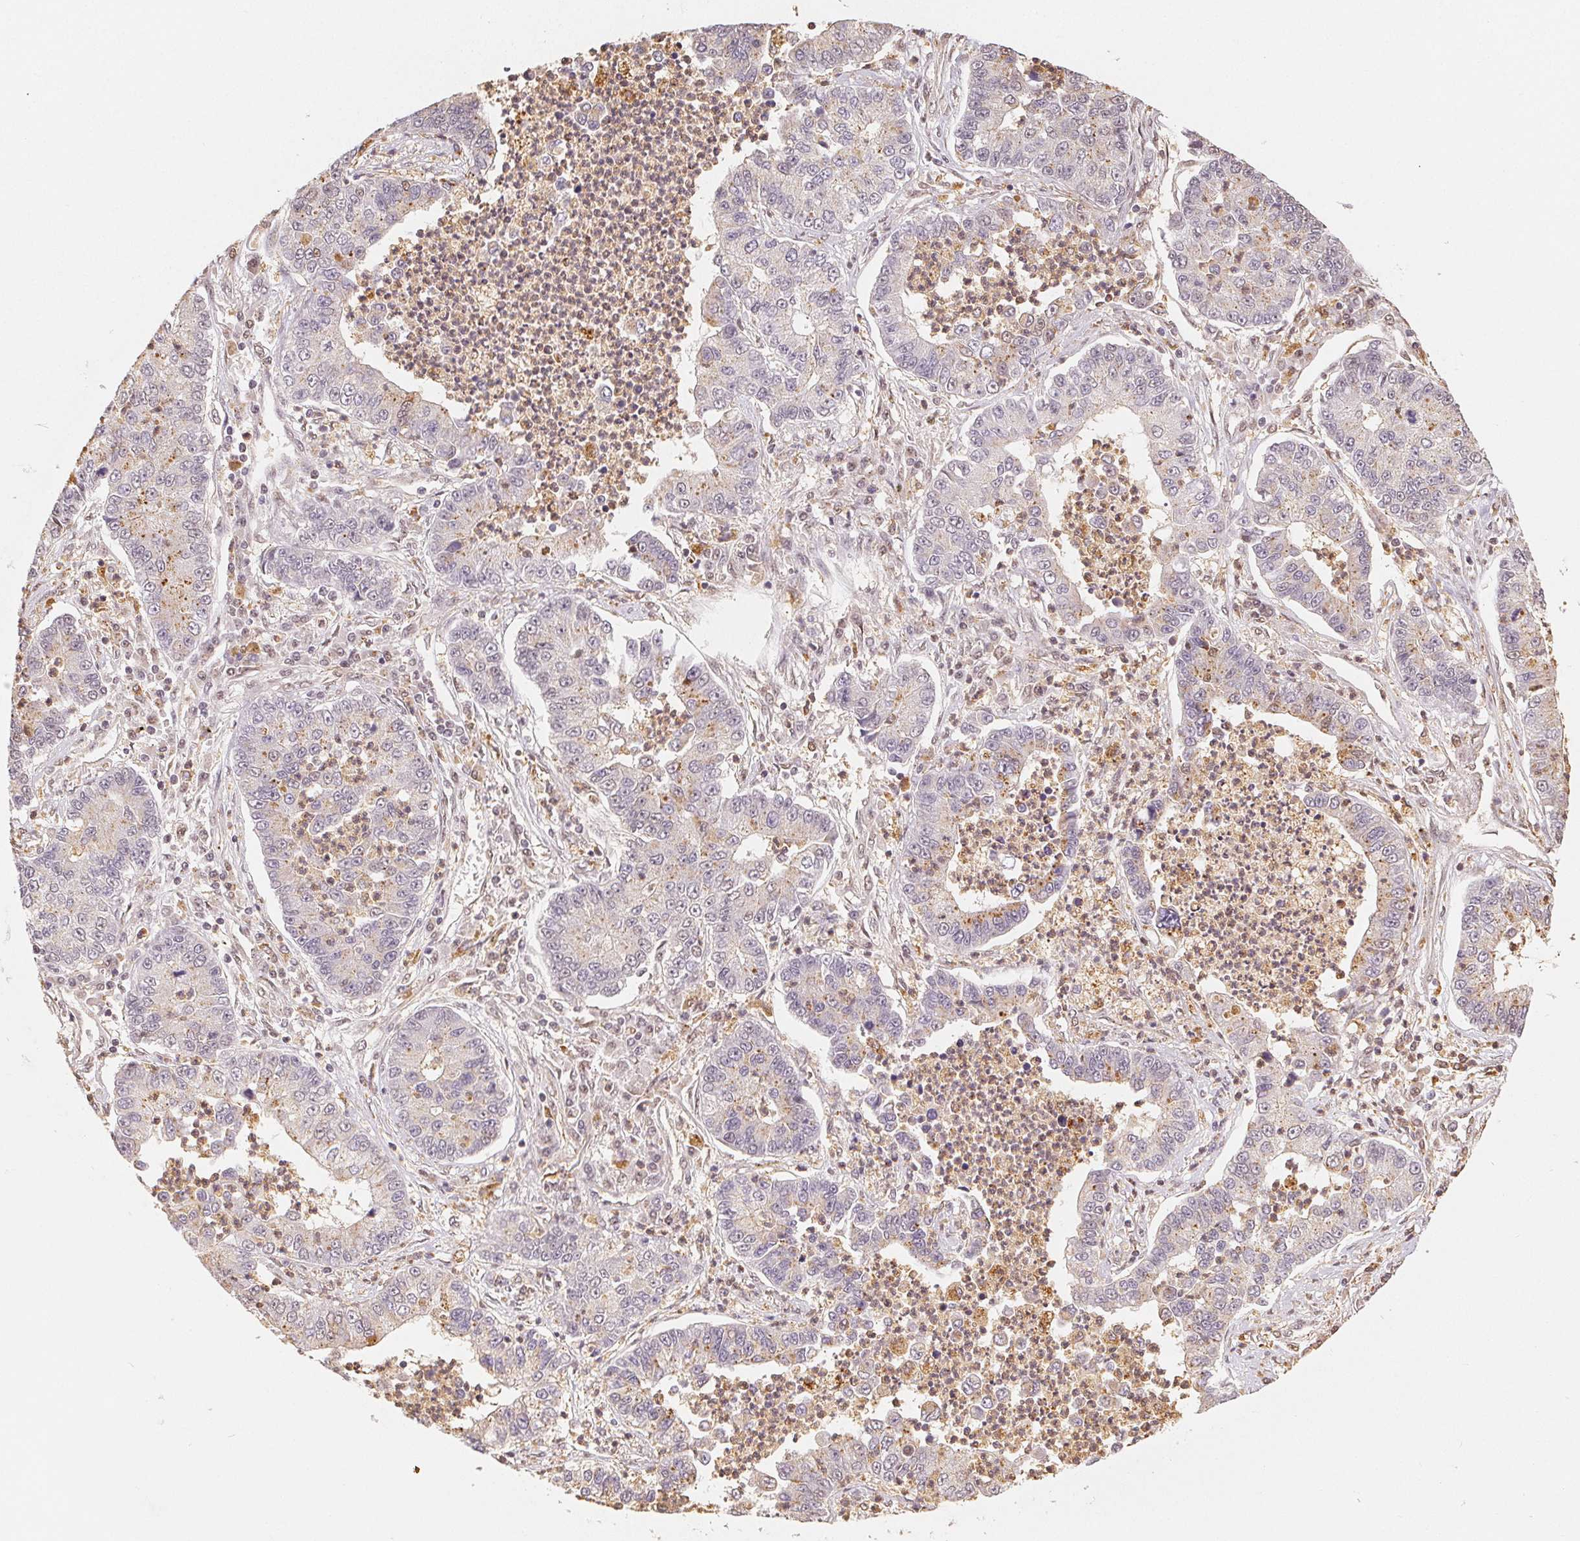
{"staining": {"intensity": "weak", "quantity": "<25%", "location": "cytoplasmic/membranous"}, "tissue": "lung cancer", "cell_type": "Tumor cells", "image_type": "cancer", "snomed": [{"axis": "morphology", "description": "Adenocarcinoma, NOS"}, {"axis": "topography", "description": "Lung"}], "caption": "Micrograph shows no significant protein positivity in tumor cells of adenocarcinoma (lung).", "gene": "GUSB", "patient": {"sex": "female", "age": 57}}